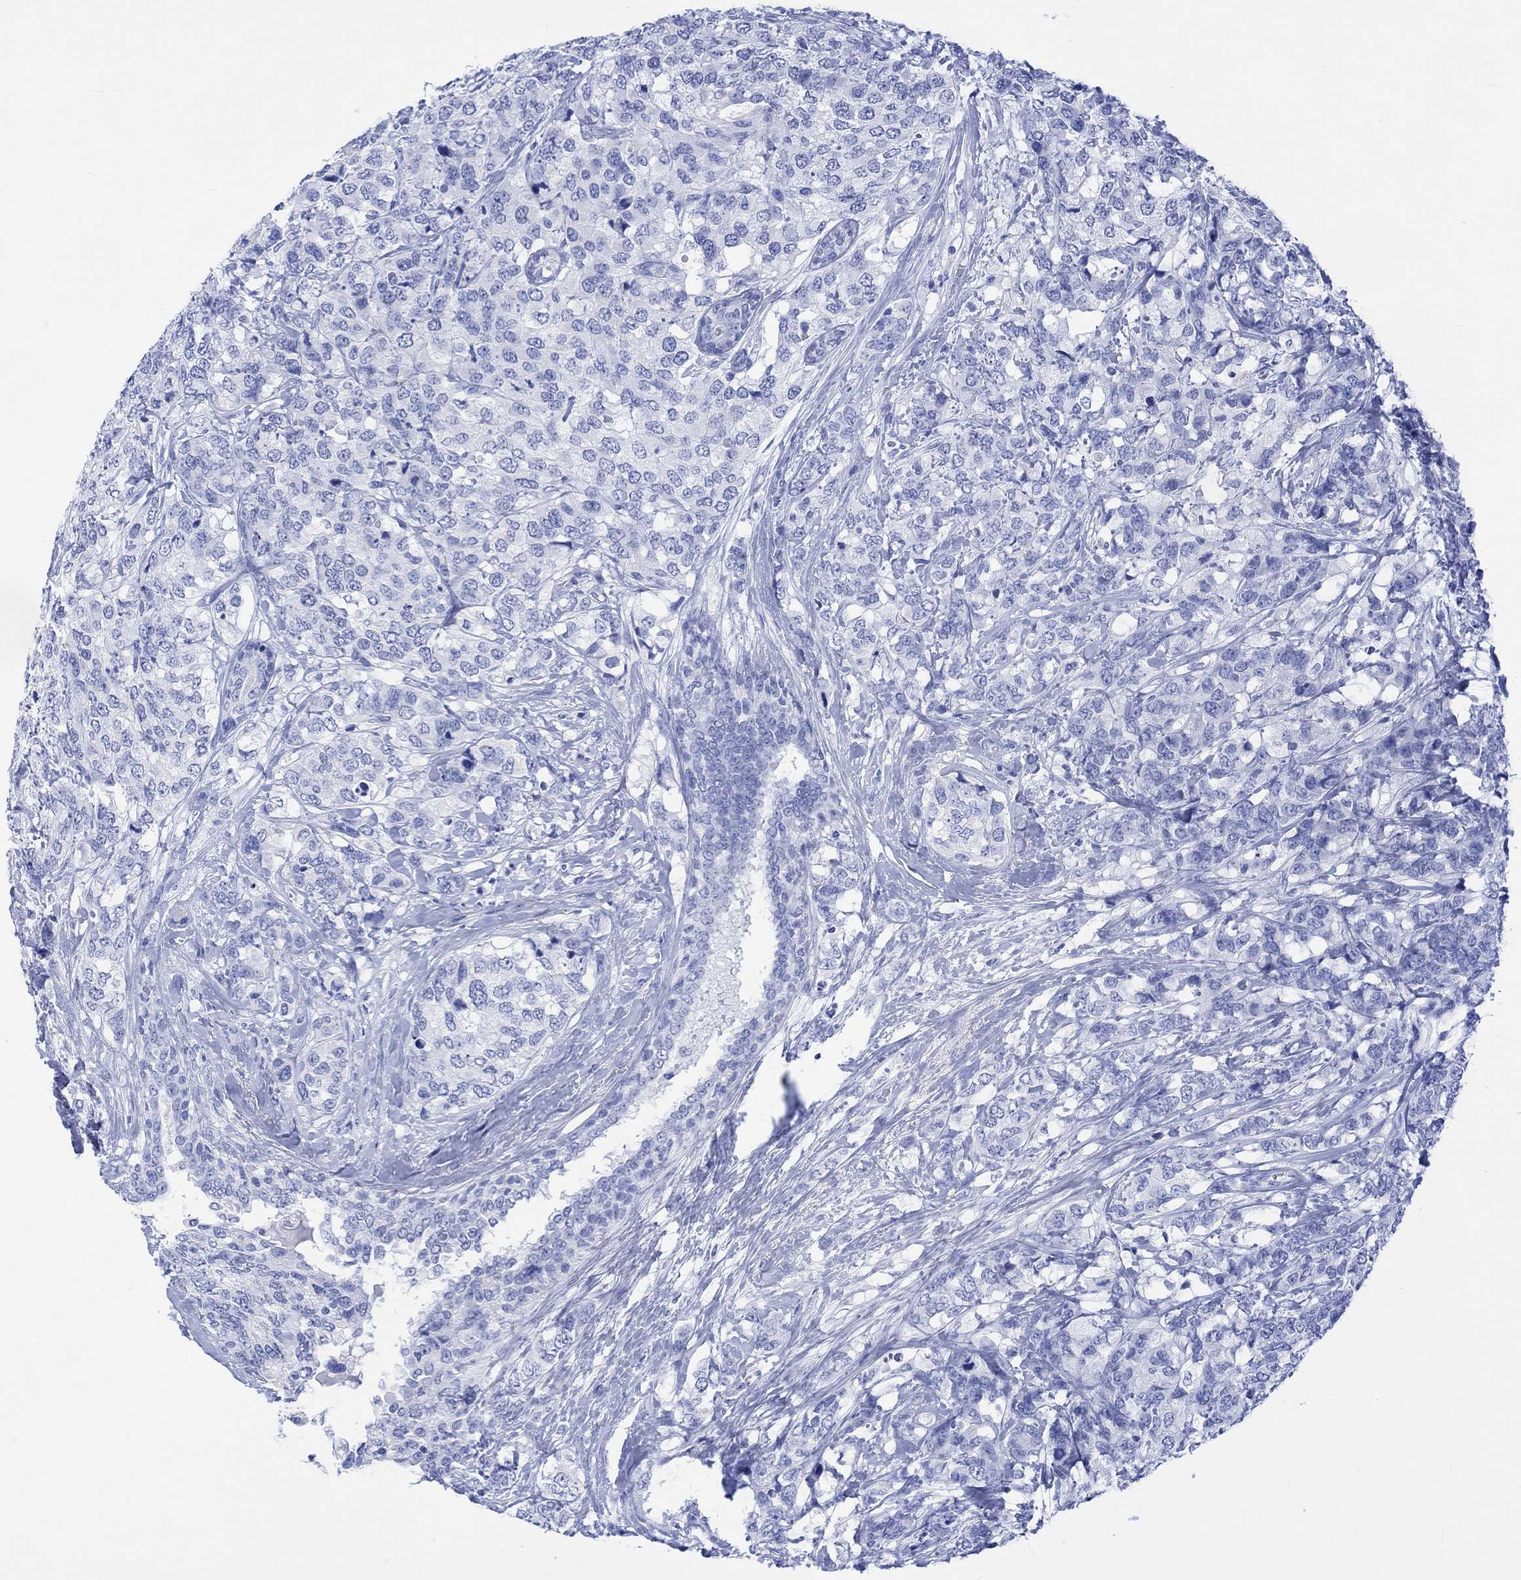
{"staining": {"intensity": "negative", "quantity": "none", "location": "none"}, "tissue": "breast cancer", "cell_type": "Tumor cells", "image_type": "cancer", "snomed": [{"axis": "morphology", "description": "Lobular carcinoma"}, {"axis": "topography", "description": "Breast"}], "caption": "Tumor cells show no significant expression in breast cancer. (Immunohistochemistry (ihc), brightfield microscopy, high magnification).", "gene": "CELF4", "patient": {"sex": "female", "age": 59}}